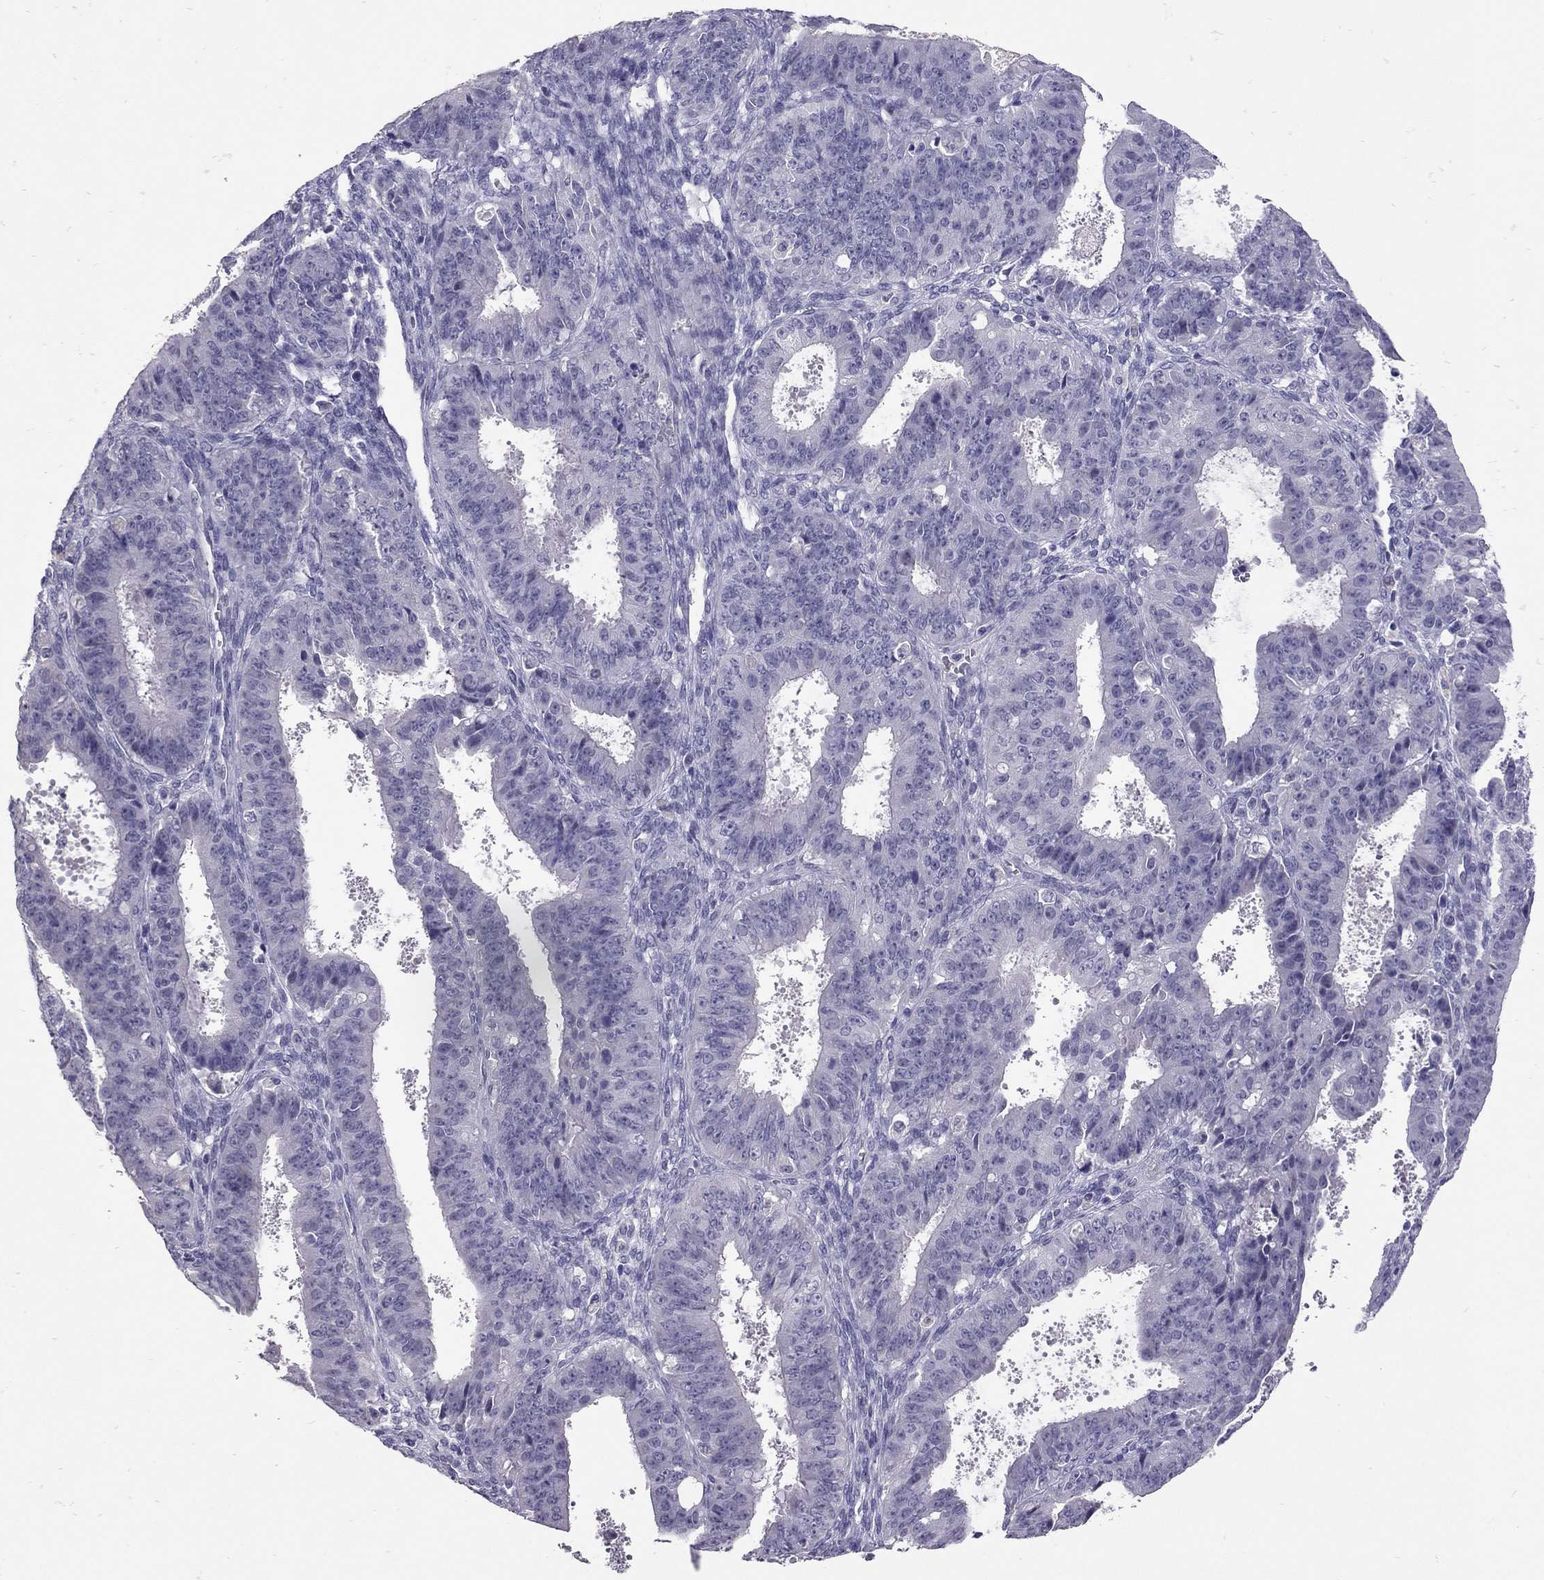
{"staining": {"intensity": "negative", "quantity": "none", "location": "none"}, "tissue": "ovarian cancer", "cell_type": "Tumor cells", "image_type": "cancer", "snomed": [{"axis": "morphology", "description": "Carcinoma, endometroid"}, {"axis": "topography", "description": "Ovary"}], "caption": "Tumor cells are negative for brown protein staining in endometroid carcinoma (ovarian).", "gene": "RHO", "patient": {"sex": "female", "age": 42}}